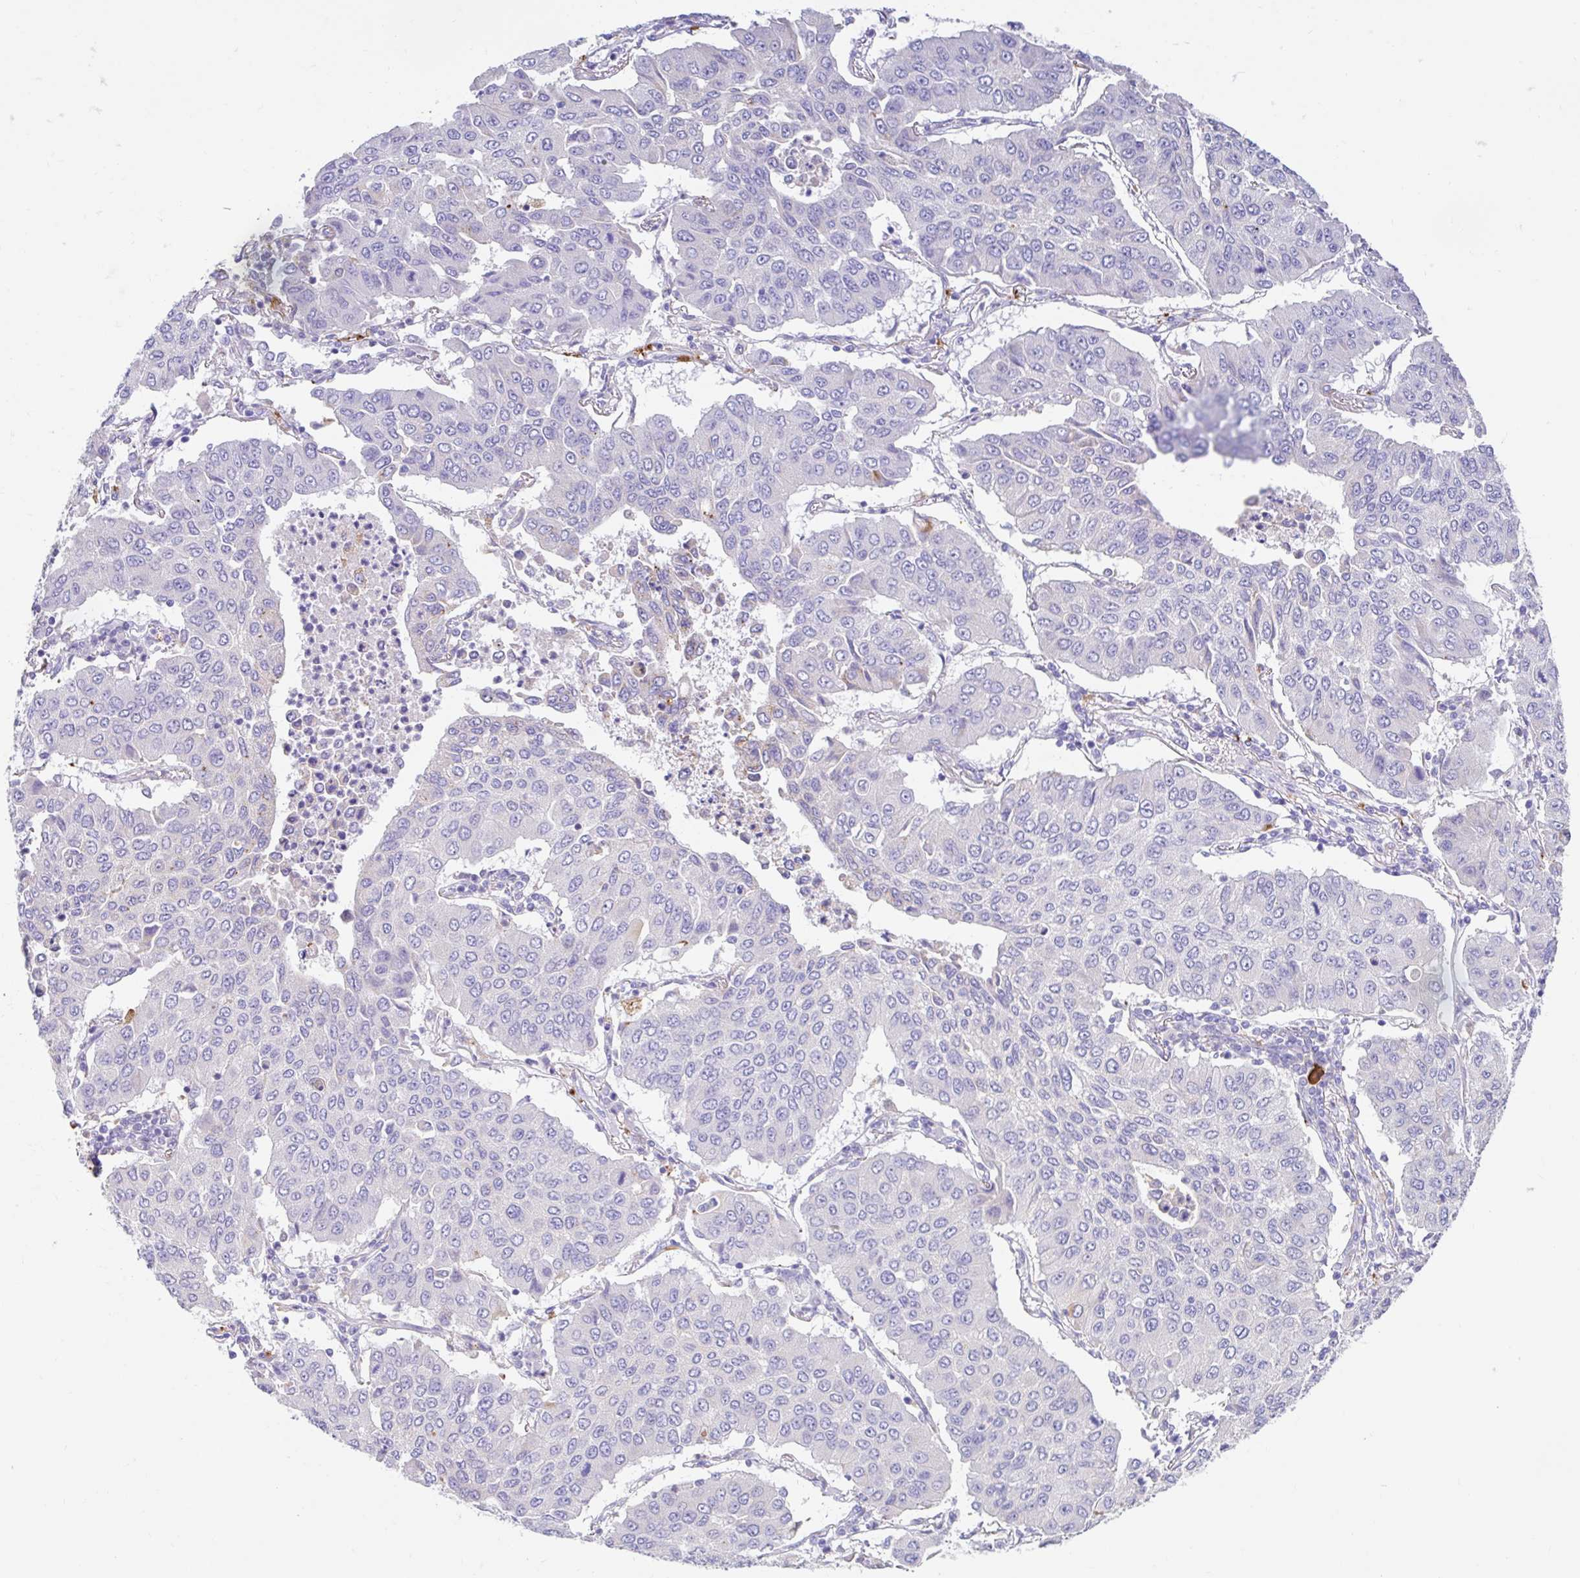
{"staining": {"intensity": "negative", "quantity": "none", "location": "none"}, "tissue": "lung cancer", "cell_type": "Tumor cells", "image_type": "cancer", "snomed": [{"axis": "morphology", "description": "Squamous cell carcinoma, NOS"}, {"axis": "topography", "description": "Lung"}], "caption": "IHC micrograph of lung squamous cell carcinoma stained for a protein (brown), which reveals no expression in tumor cells.", "gene": "ZNF33A", "patient": {"sex": "male", "age": 74}}